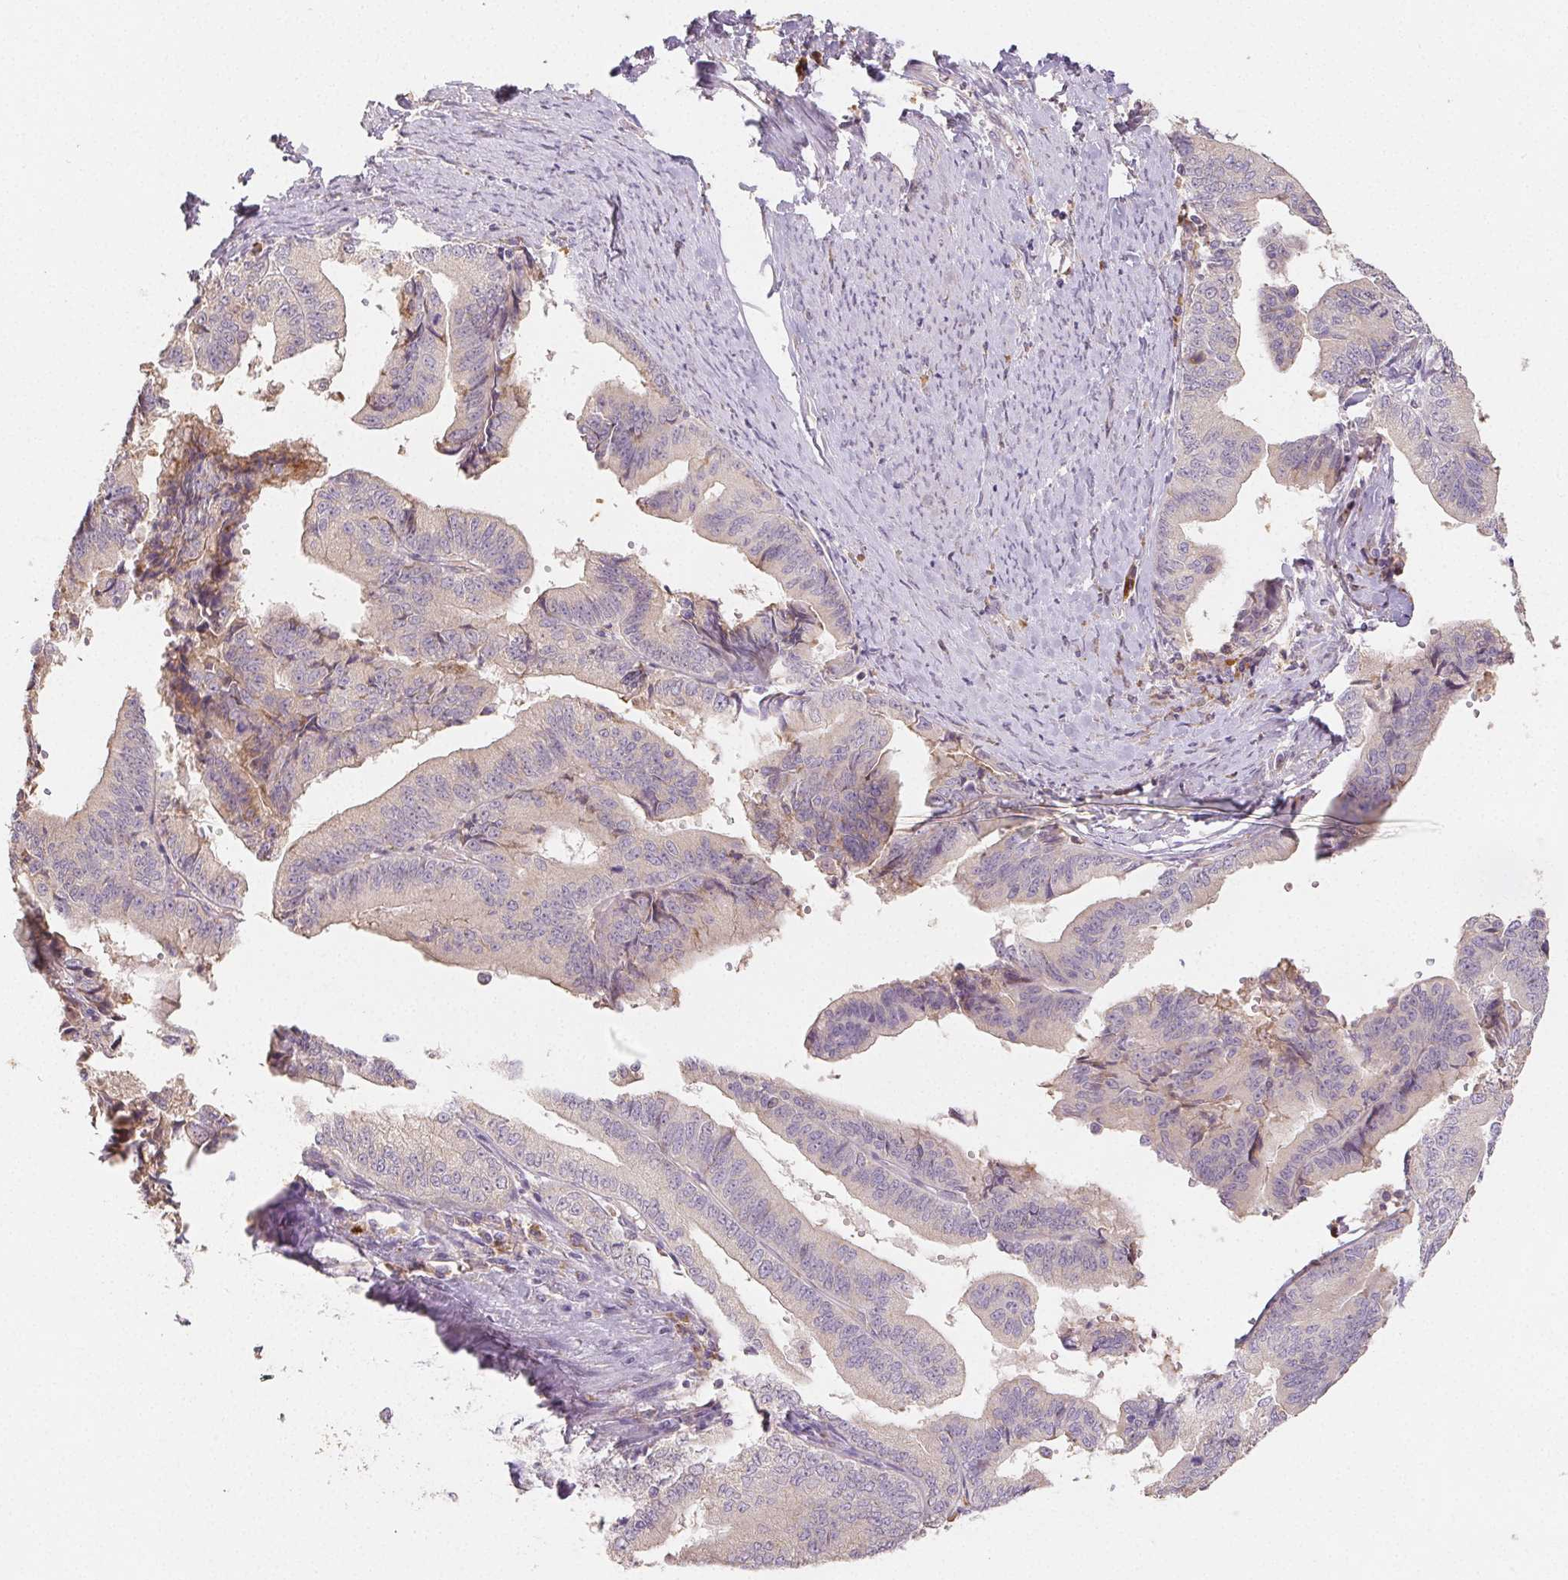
{"staining": {"intensity": "negative", "quantity": "none", "location": "none"}, "tissue": "endometrial cancer", "cell_type": "Tumor cells", "image_type": "cancer", "snomed": [{"axis": "morphology", "description": "Adenocarcinoma, NOS"}, {"axis": "topography", "description": "Endometrium"}], "caption": "Immunohistochemistry (IHC) of adenocarcinoma (endometrial) displays no expression in tumor cells.", "gene": "ACVR1B", "patient": {"sex": "female", "age": 65}}